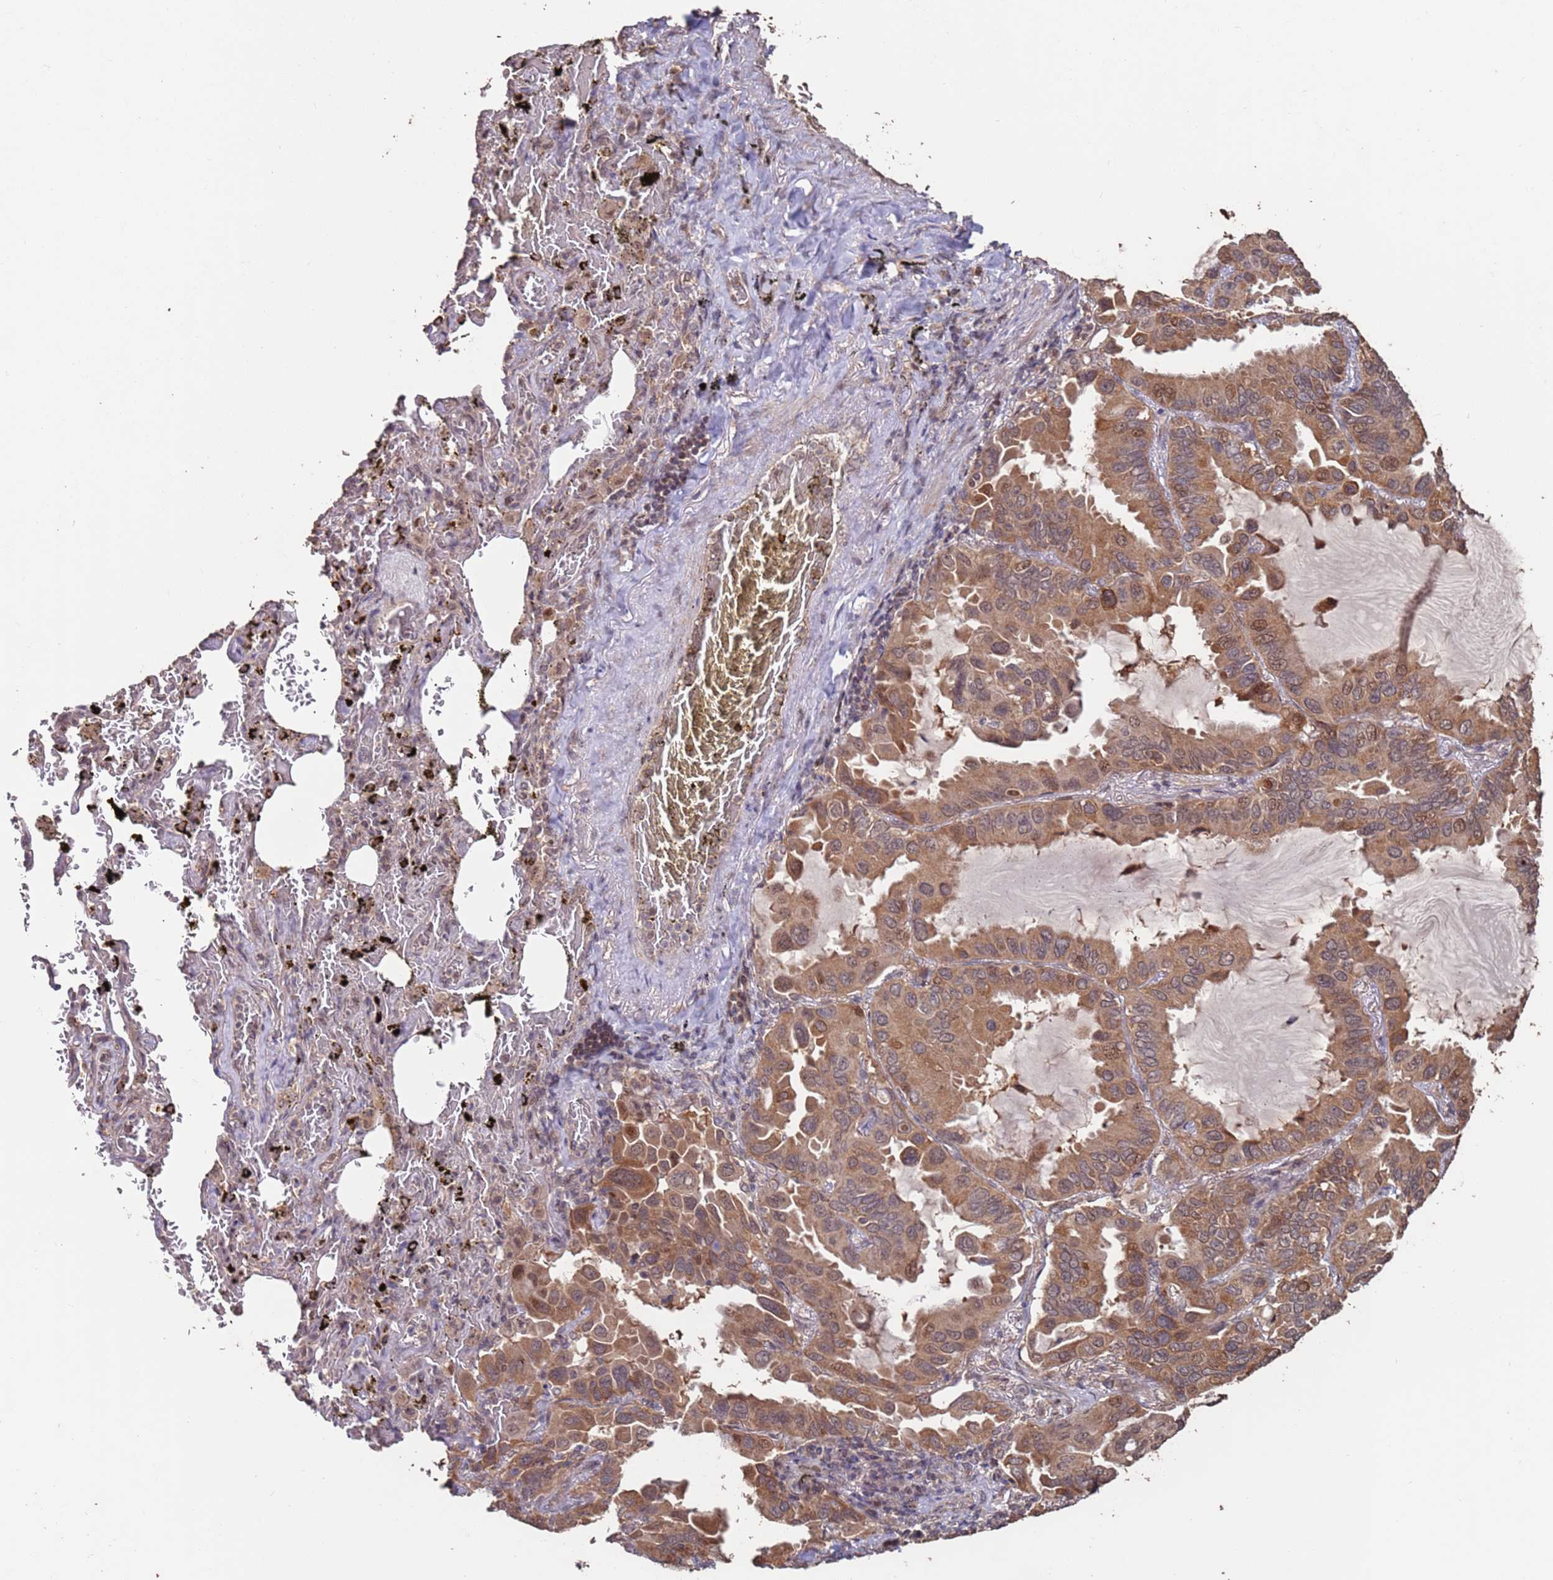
{"staining": {"intensity": "moderate", "quantity": ">75%", "location": "cytoplasmic/membranous"}, "tissue": "lung cancer", "cell_type": "Tumor cells", "image_type": "cancer", "snomed": [{"axis": "morphology", "description": "Adenocarcinoma, NOS"}, {"axis": "topography", "description": "Lung"}], "caption": "Immunohistochemical staining of human adenocarcinoma (lung) exhibits medium levels of moderate cytoplasmic/membranous protein expression in approximately >75% of tumor cells.", "gene": "PRR7", "patient": {"sex": "male", "age": 64}}